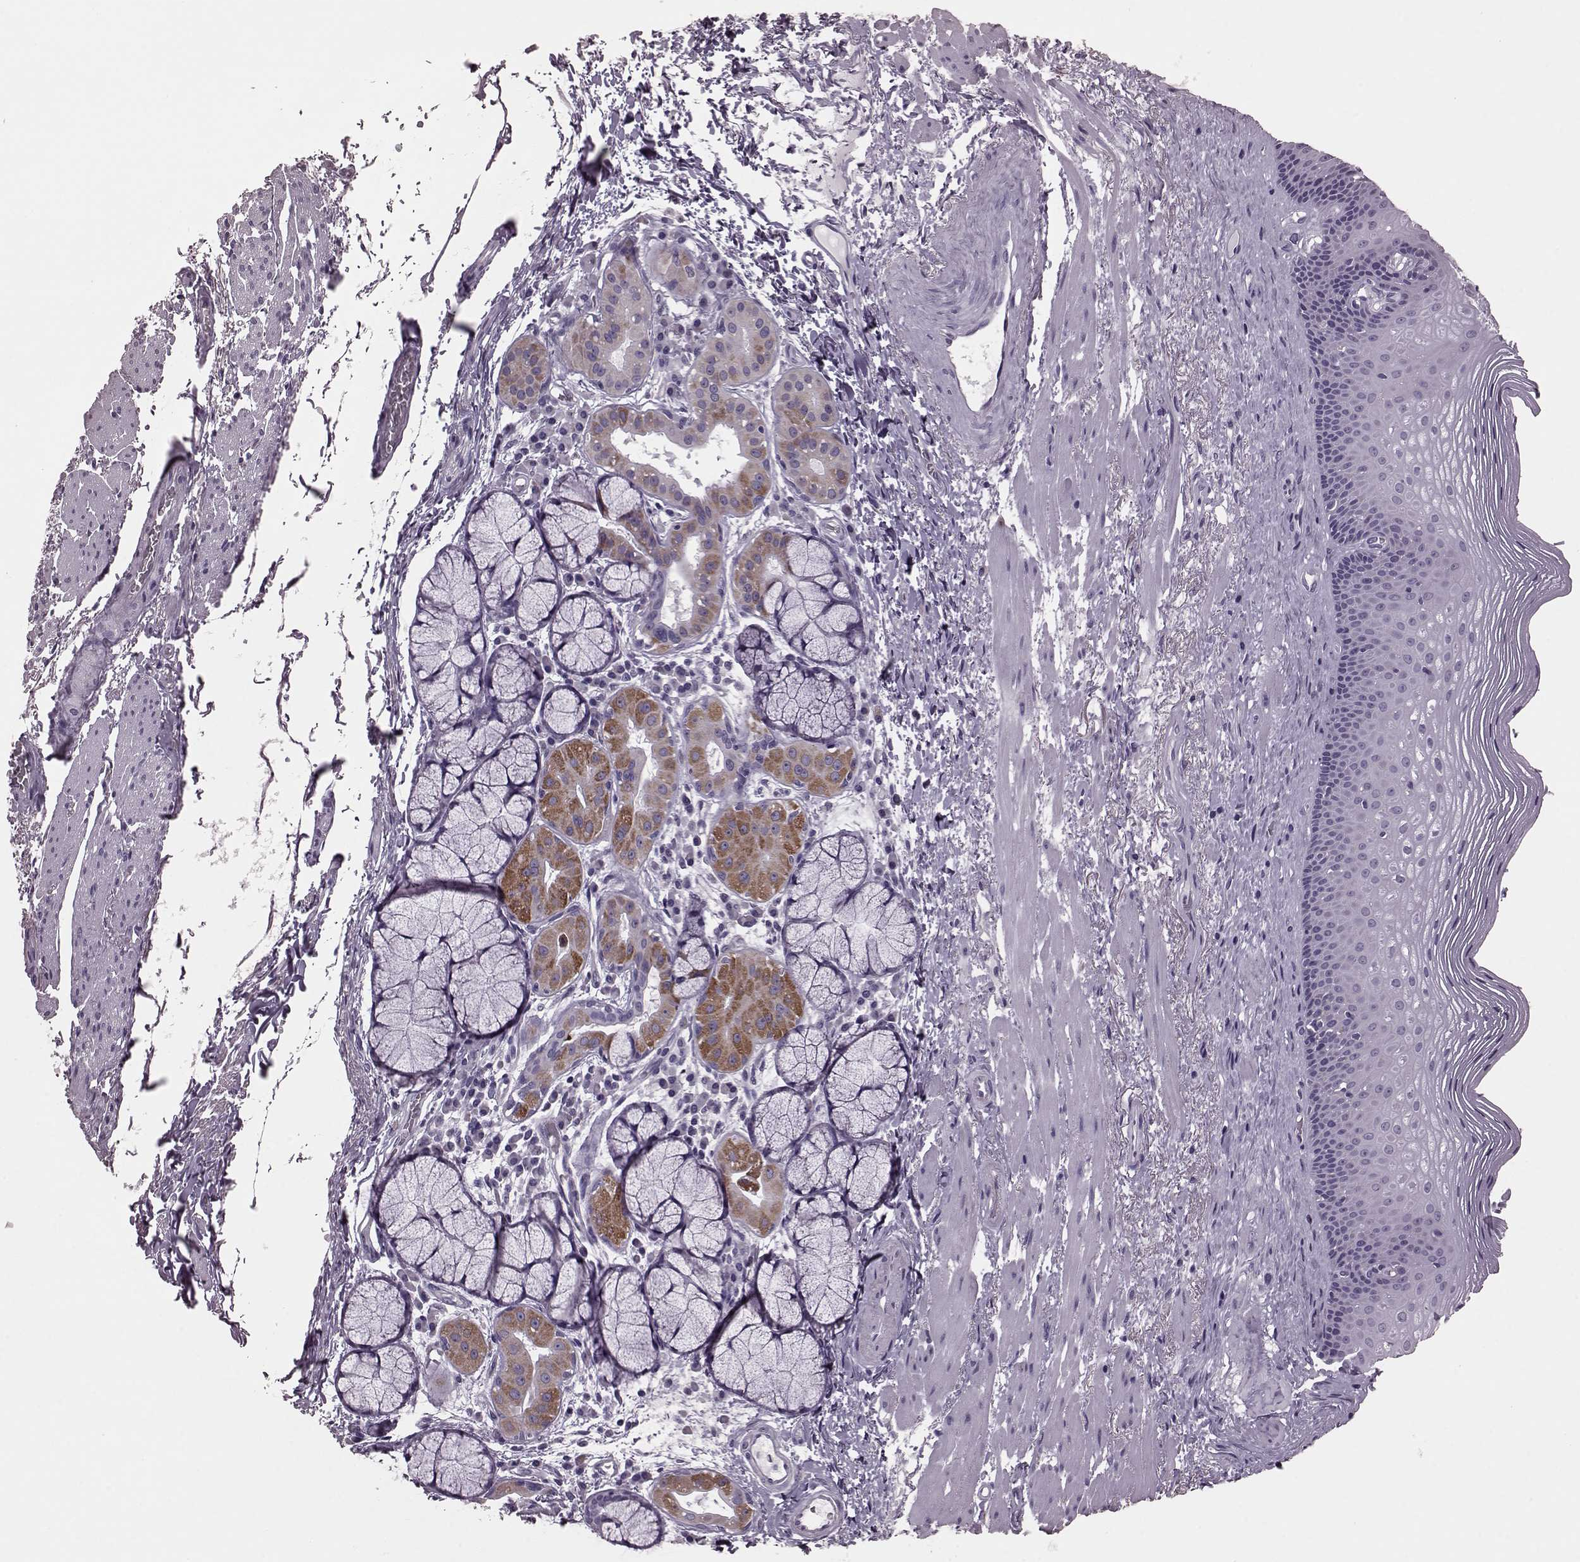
{"staining": {"intensity": "negative", "quantity": "none", "location": "none"}, "tissue": "esophagus", "cell_type": "Squamous epithelial cells", "image_type": "normal", "snomed": [{"axis": "morphology", "description": "Normal tissue, NOS"}, {"axis": "topography", "description": "Esophagus"}], "caption": "Immunohistochemistry of benign esophagus shows no expression in squamous epithelial cells. (DAB immunohistochemistry with hematoxylin counter stain).", "gene": "RIMS2", "patient": {"sex": "male", "age": 76}}